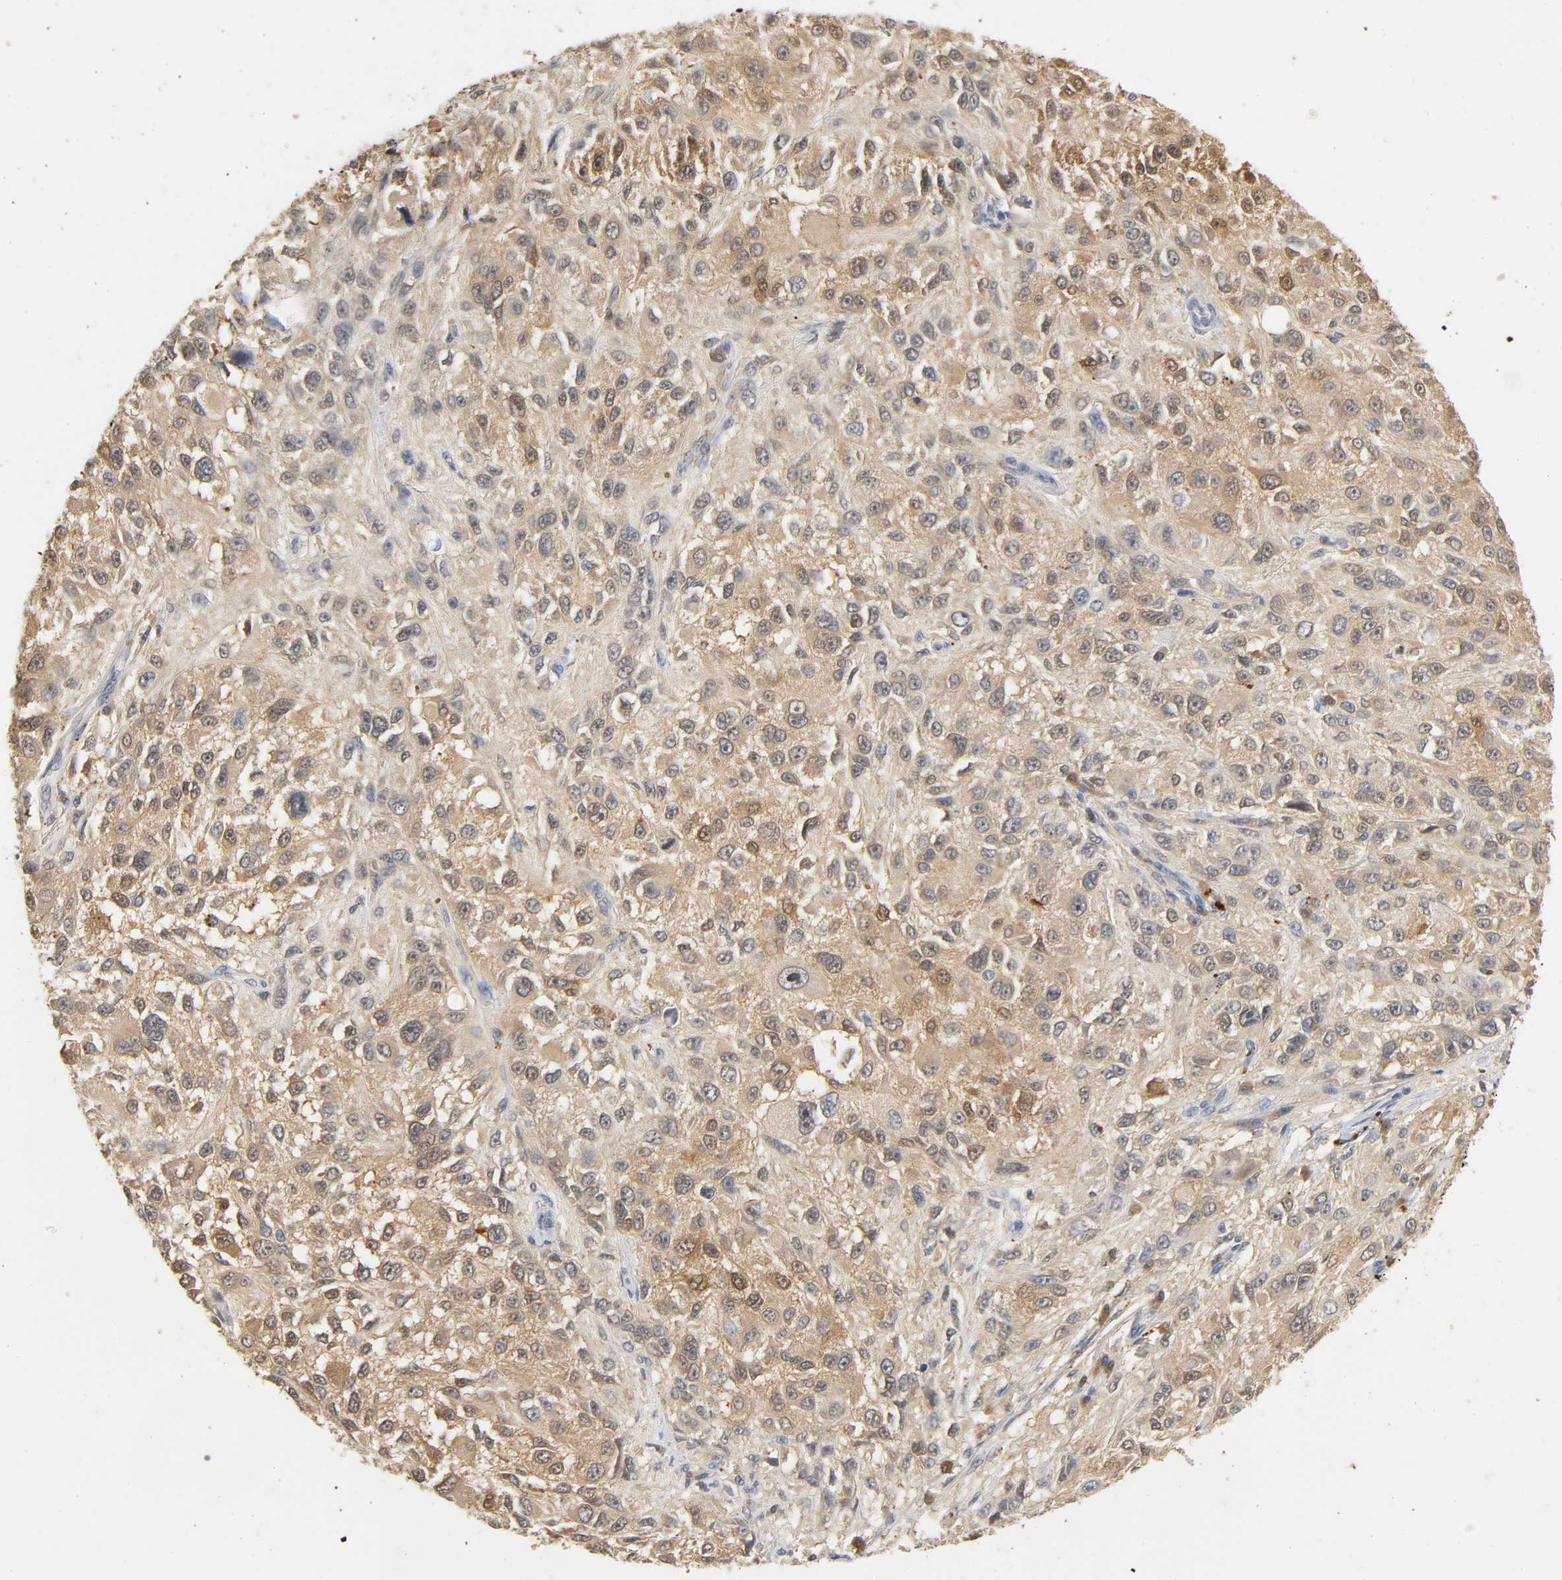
{"staining": {"intensity": "moderate", "quantity": ">75%", "location": "cytoplasmic/membranous"}, "tissue": "melanoma", "cell_type": "Tumor cells", "image_type": "cancer", "snomed": [{"axis": "morphology", "description": "Necrosis, NOS"}, {"axis": "morphology", "description": "Malignant melanoma, NOS"}, {"axis": "topography", "description": "Skin"}], "caption": "Immunohistochemical staining of malignant melanoma demonstrates moderate cytoplasmic/membranous protein staining in about >75% of tumor cells. (brown staining indicates protein expression, while blue staining denotes nuclei).", "gene": "MIF", "patient": {"sex": "female", "age": 87}}